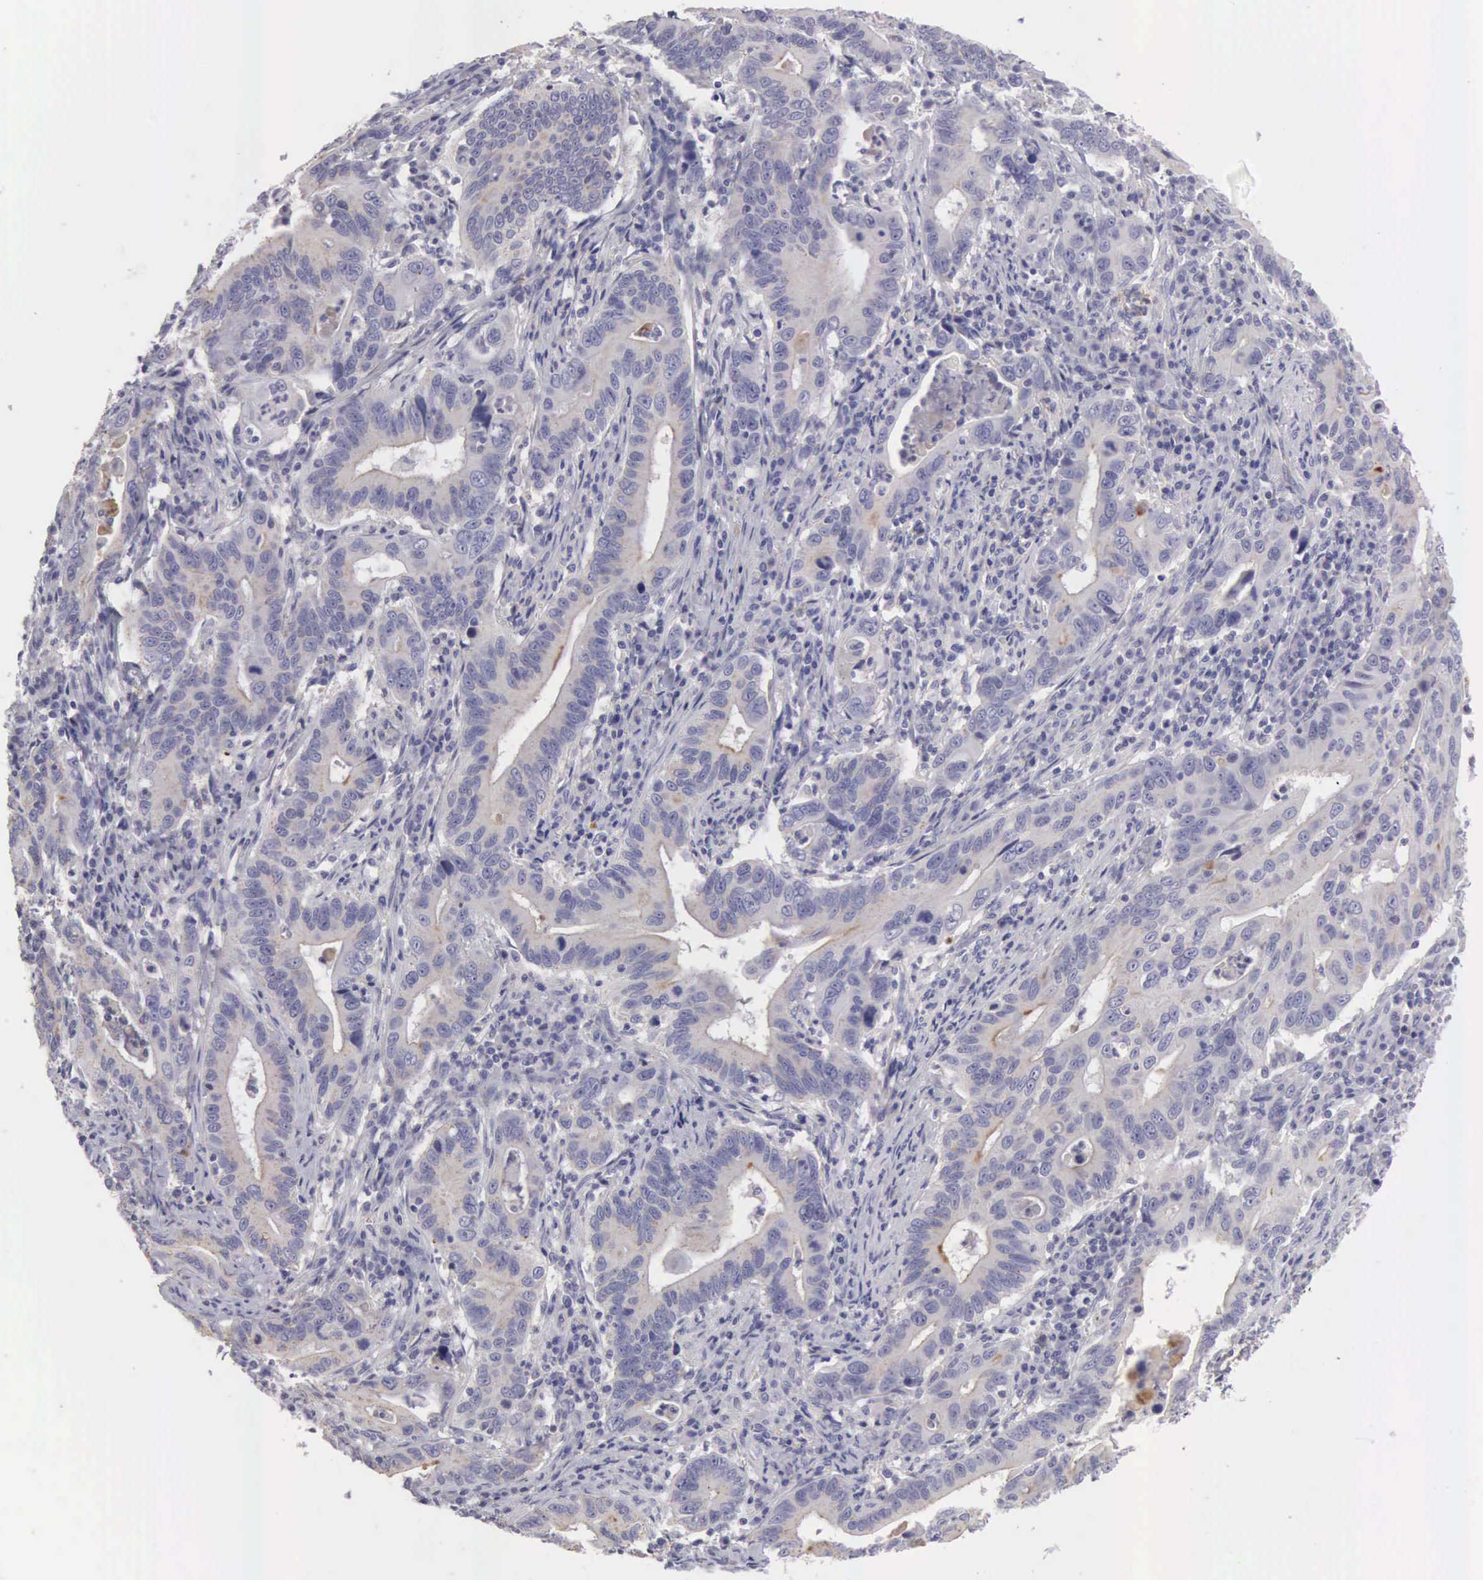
{"staining": {"intensity": "negative", "quantity": "none", "location": "none"}, "tissue": "stomach cancer", "cell_type": "Tumor cells", "image_type": "cancer", "snomed": [{"axis": "morphology", "description": "Adenocarcinoma, NOS"}, {"axis": "topography", "description": "Stomach, upper"}], "caption": "Tumor cells show no significant staining in stomach cancer (adenocarcinoma). (Stains: DAB IHC with hematoxylin counter stain, Microscopy: brightfield microscopy at high magnification).", "gene": "CLU", "patient": {"sex": "male", "age": 63}}